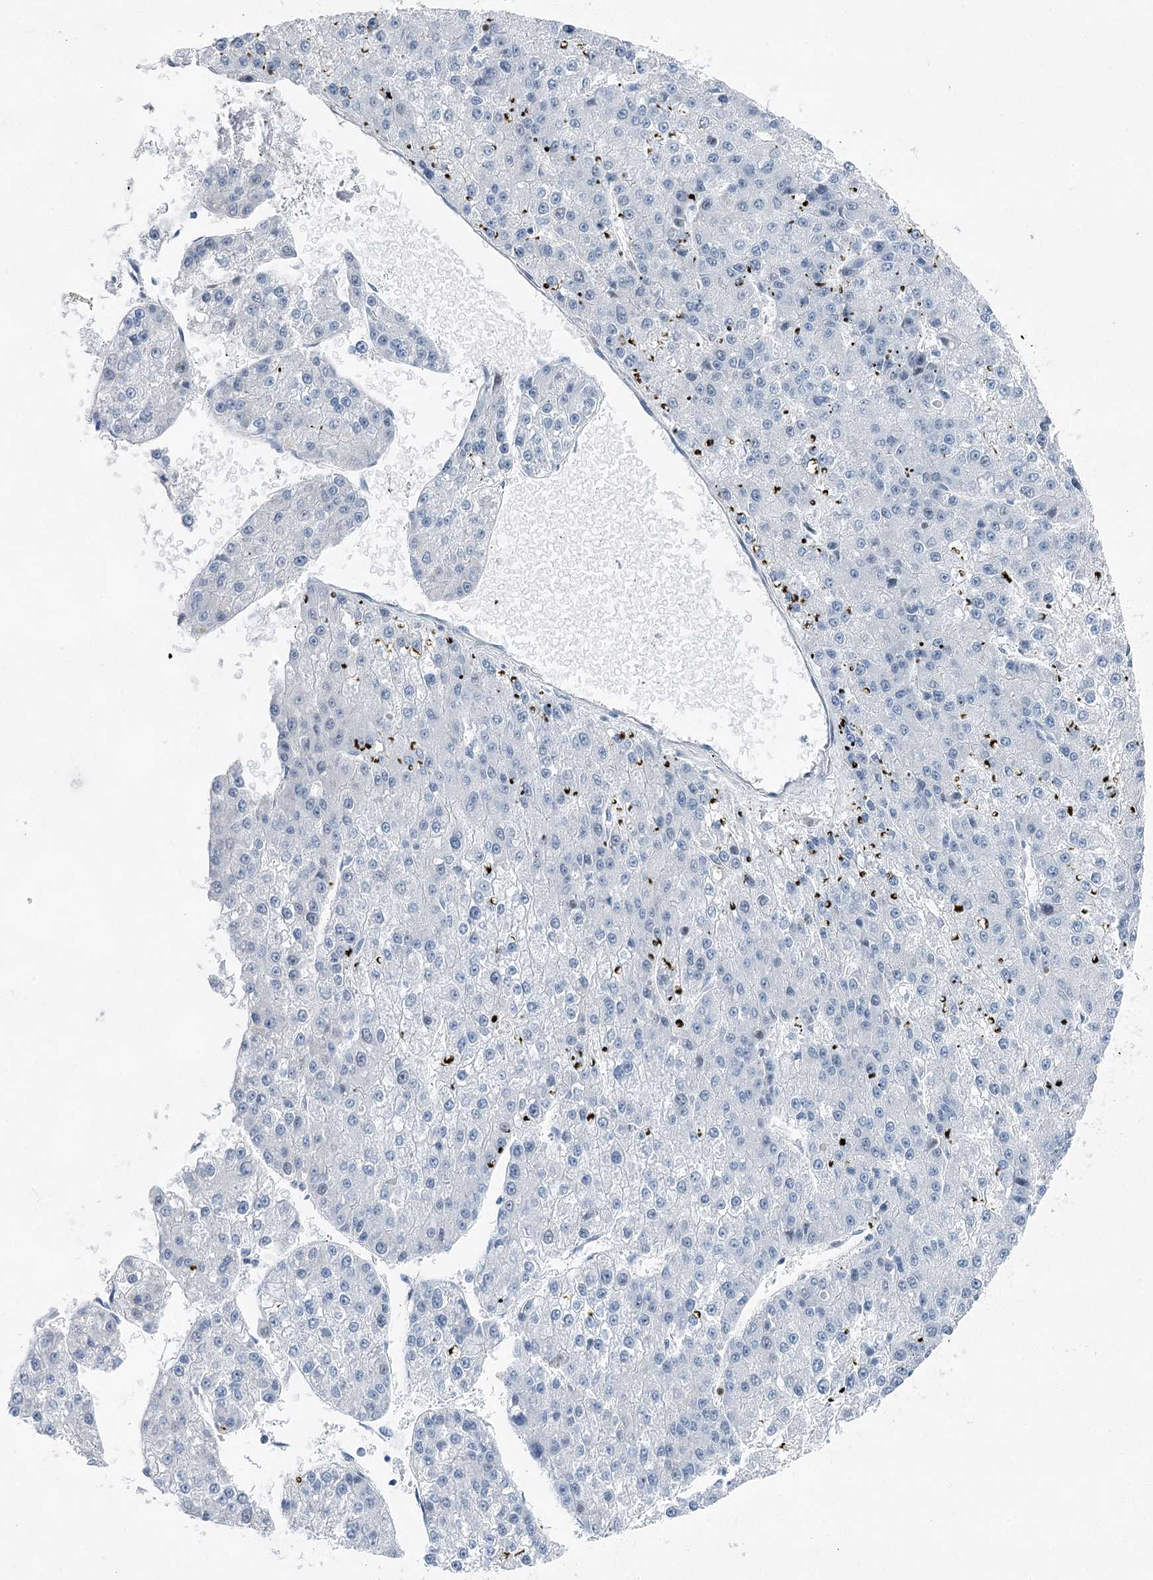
{"staining": {"intensity": "negative", "quantity": "none", "location": "none"}, "tissue": "liver cancer", "cell_type": "Tumor cells", "image_type": "cancer", "snomed": [{"axis": "morphology", "description": "Carcinoma, Hepatocellular, NOS"}, {"axis": "topography", "description": "Liver"}], "caption": "Immunohistochemistry (IHC) micrograph of neoplastic tissue: human liver cancer (hepatocellular carcinoma) stained with DAB shows no significant protein staining in tumor cells.", "gene": "HAT1", "patient": {"sex": "female", "age": 73}}